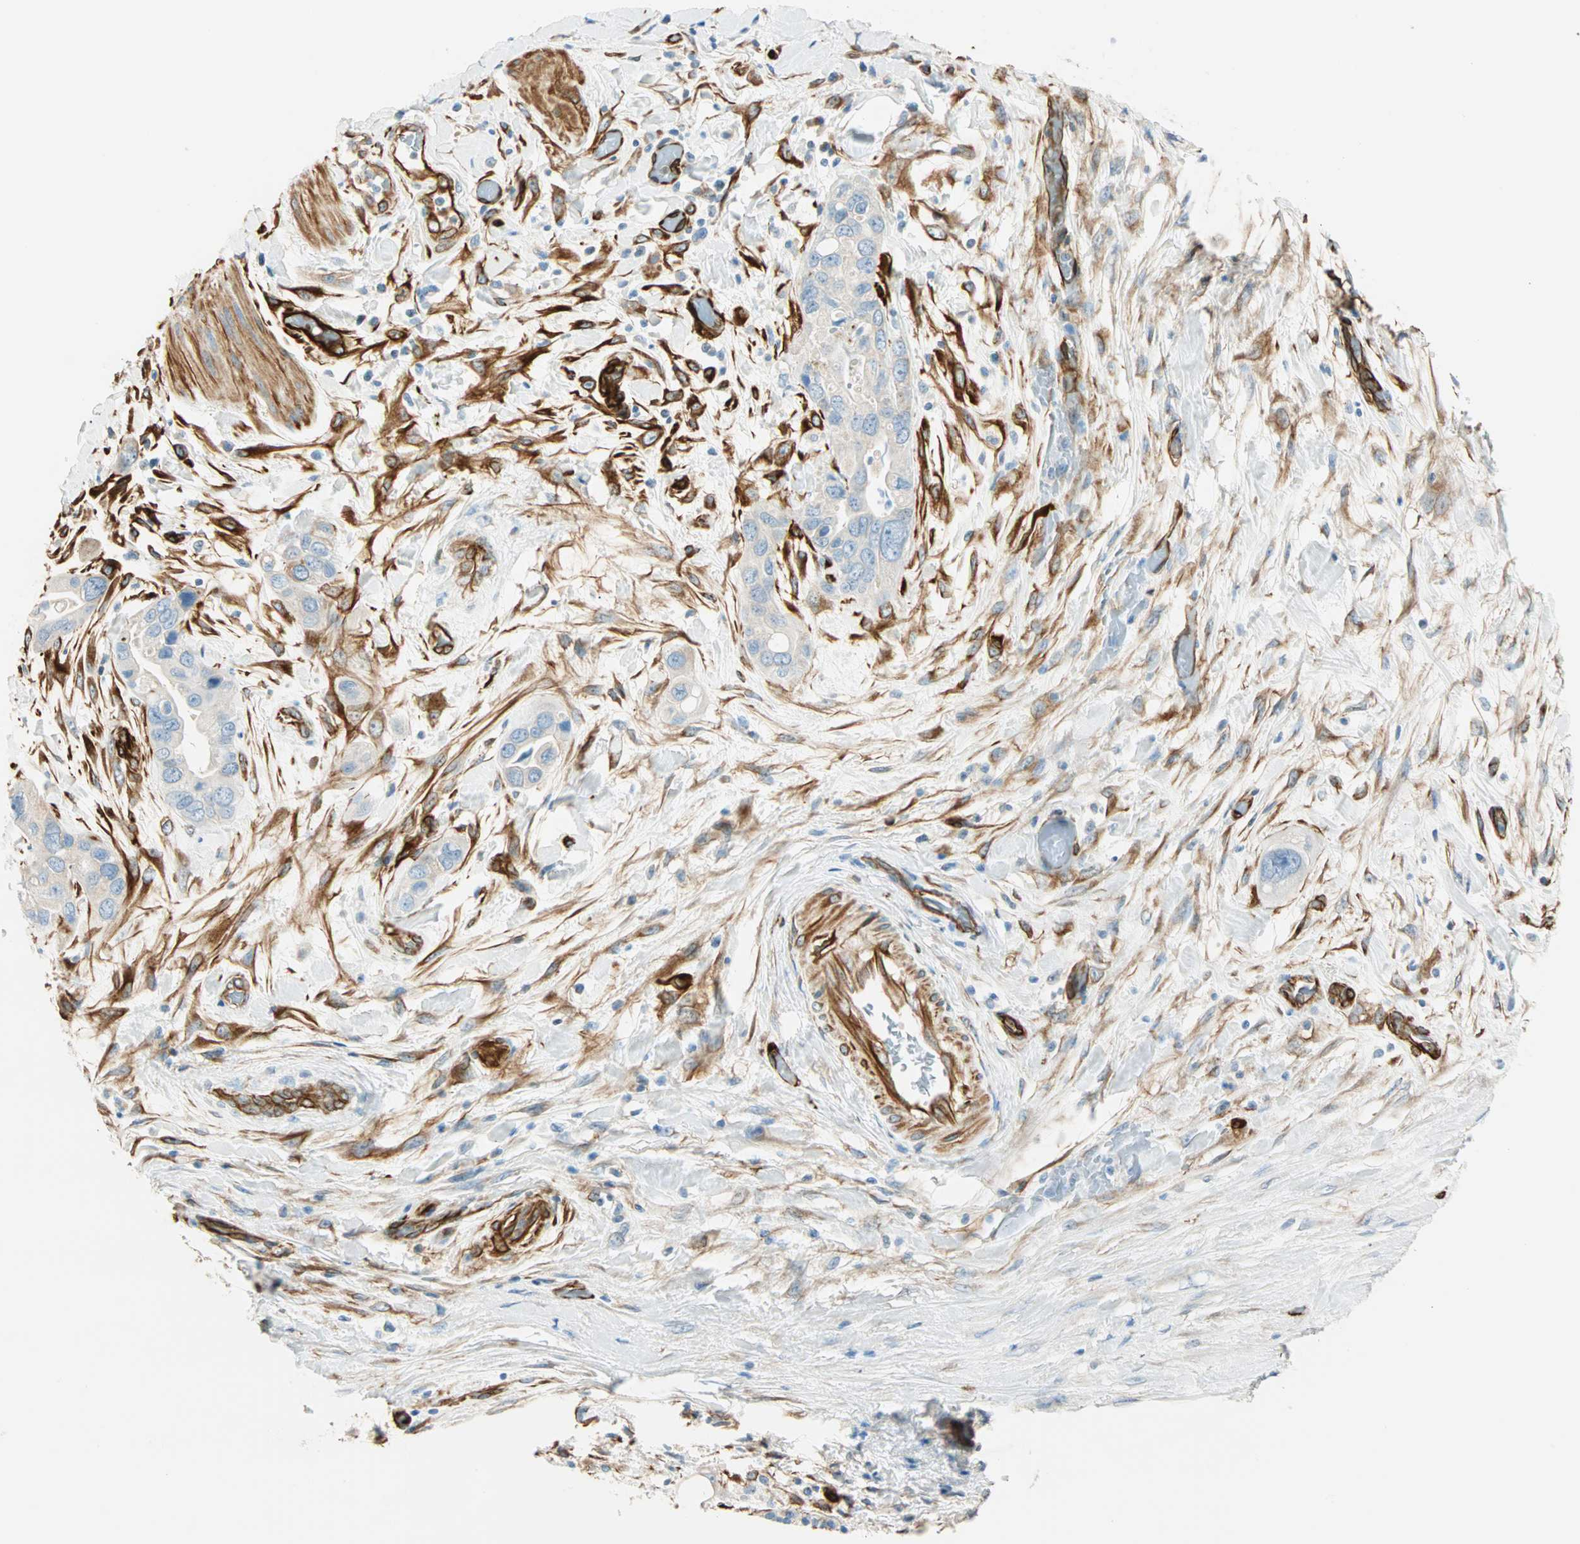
{"staining": {"intensity": "negative", "quantity": "none", "location": "none"}, "tissue": "pancreatic cancer", "cell_type": "Tumor cells", "image_type": "cancer", "snomed": [{"axis": "morphology", "description": "Adenocarcinoma, NOS"}, {"axis": "topography", "description": "Pancreas"}], "caption": "Immunohistochemical staining of human pancreatic cancer displays no significant staining in tumor cells. The staining was performed using DAB (3,3'-diaminobenzidine) to visualize the protein expression in brown, while the nuclei were stained in blue with hematoxylin (Magnification: 20x).", "gene": "NES", "patient": {"sex": "female", "age": 77}}